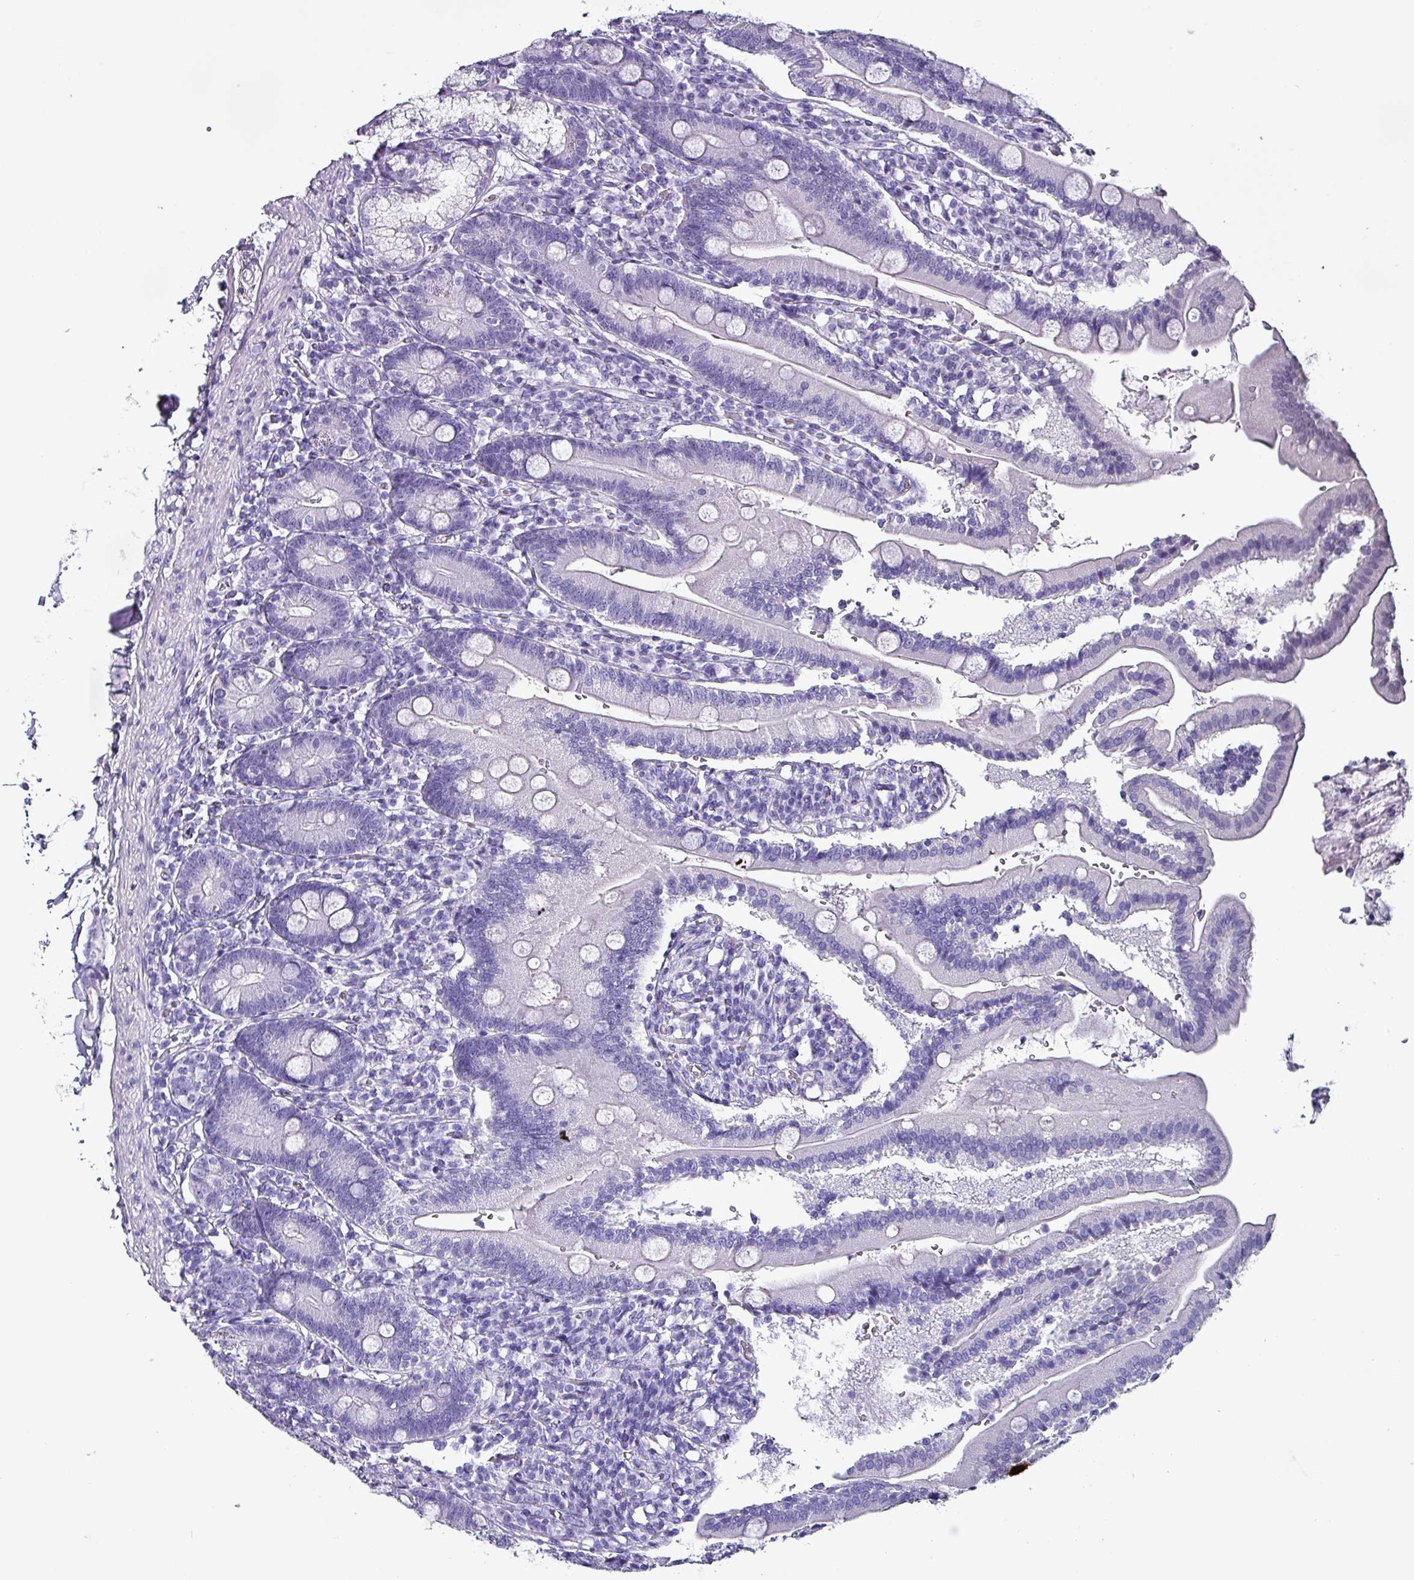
{"staining": {"intensity": "negative", "quantity": "none", "location": "none"}, "tissue": "duodenum", "cell_type": "Glandular cells", "image_type": "normal", "snomed": [{"axis": "morphology", "description": "Normal tissue, NOS"}, {"axis": "topography", "description": "Duodenum"}], "caption": "Image shows no protein positivity in glandular cells of unremarkable duodenum.", "gene": "KRT6A", "patient": {"sex": "female", "age": 67}}